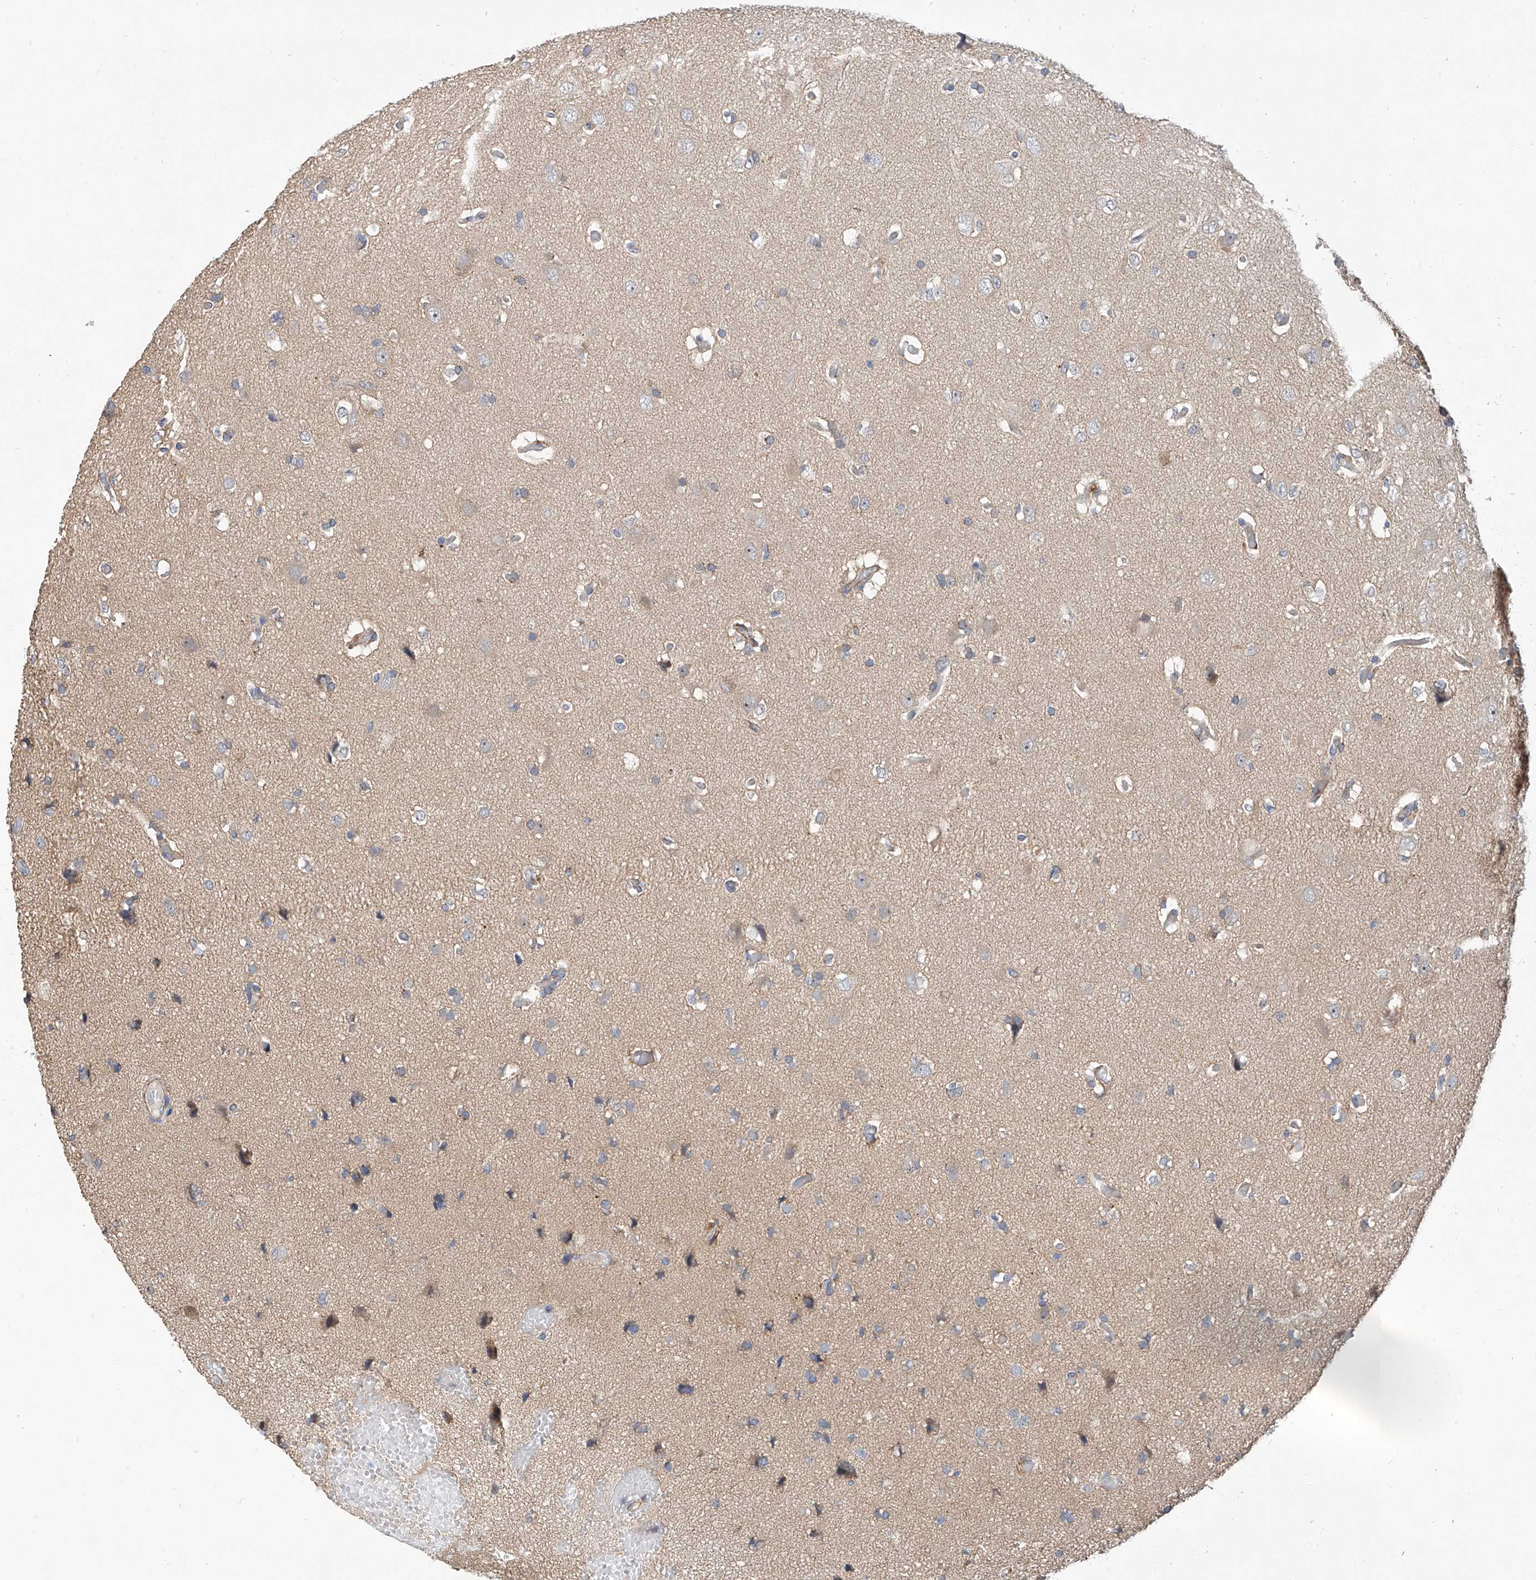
{"staining": {"intensity": "negative", "quantity": "none", "location": "none"}, "tissue": "glioma", "cell_type": "Tumor cells", "image_type": "cancer", "snomed": [{"axis": "morphology", "description": "Glioma, malignant, High grade"}, {"axis": "topography", "description": "Brain"}], "caption": "This is an immunohistochemistry photomicrograph of human high-grade glioma (malignant). There is no expression in tumor cells.", "gene": "MAGEE2", "patient": {"sex": "female", "age": 59}}